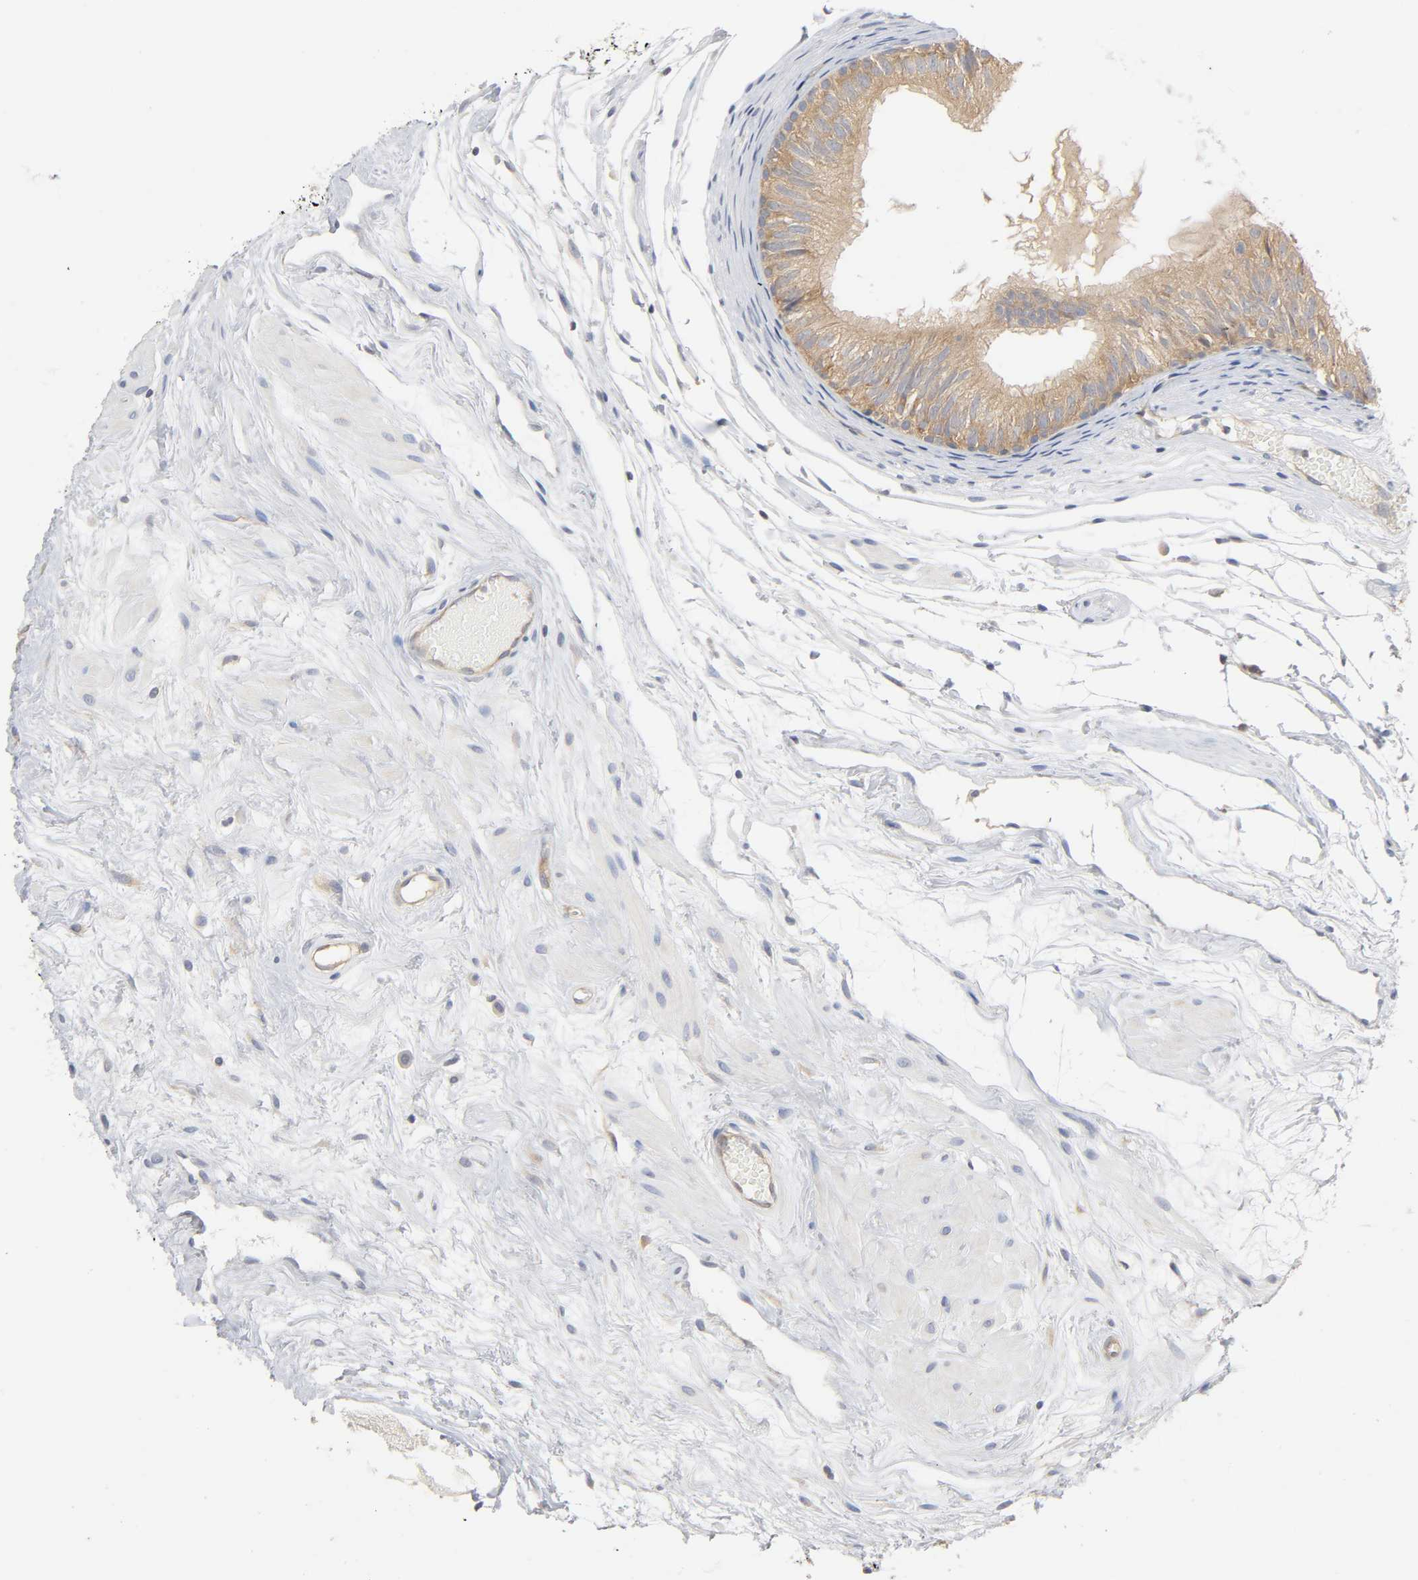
{"staining": {"intensity": "weak", "quantity": ">75%", "location": "cytoplasmic/membranous"}, "tissue": "epididymis", "cell_type": "Glandular cells", "image_type": "normal", "snomed": [{"axis": "morphology", "description": "Normal tissue, NOS"}, {"axis": "morphology", "description": "Atrophy, NOS"}, {"axis": "topography", "description": "Testis"}, {"axis": "topography", "description": "Epididymis"}], "caption": "Immunohistochemical staining of benign human epididymis demonstrates weak cytoplasmic/membranous protein positivity in about >75% of glandular cells. (brown staining indicates protein expression, while blue staining denotes nuclei).", "gene": "IQCJ", "patient": {"sex": "male", "age": 18}}